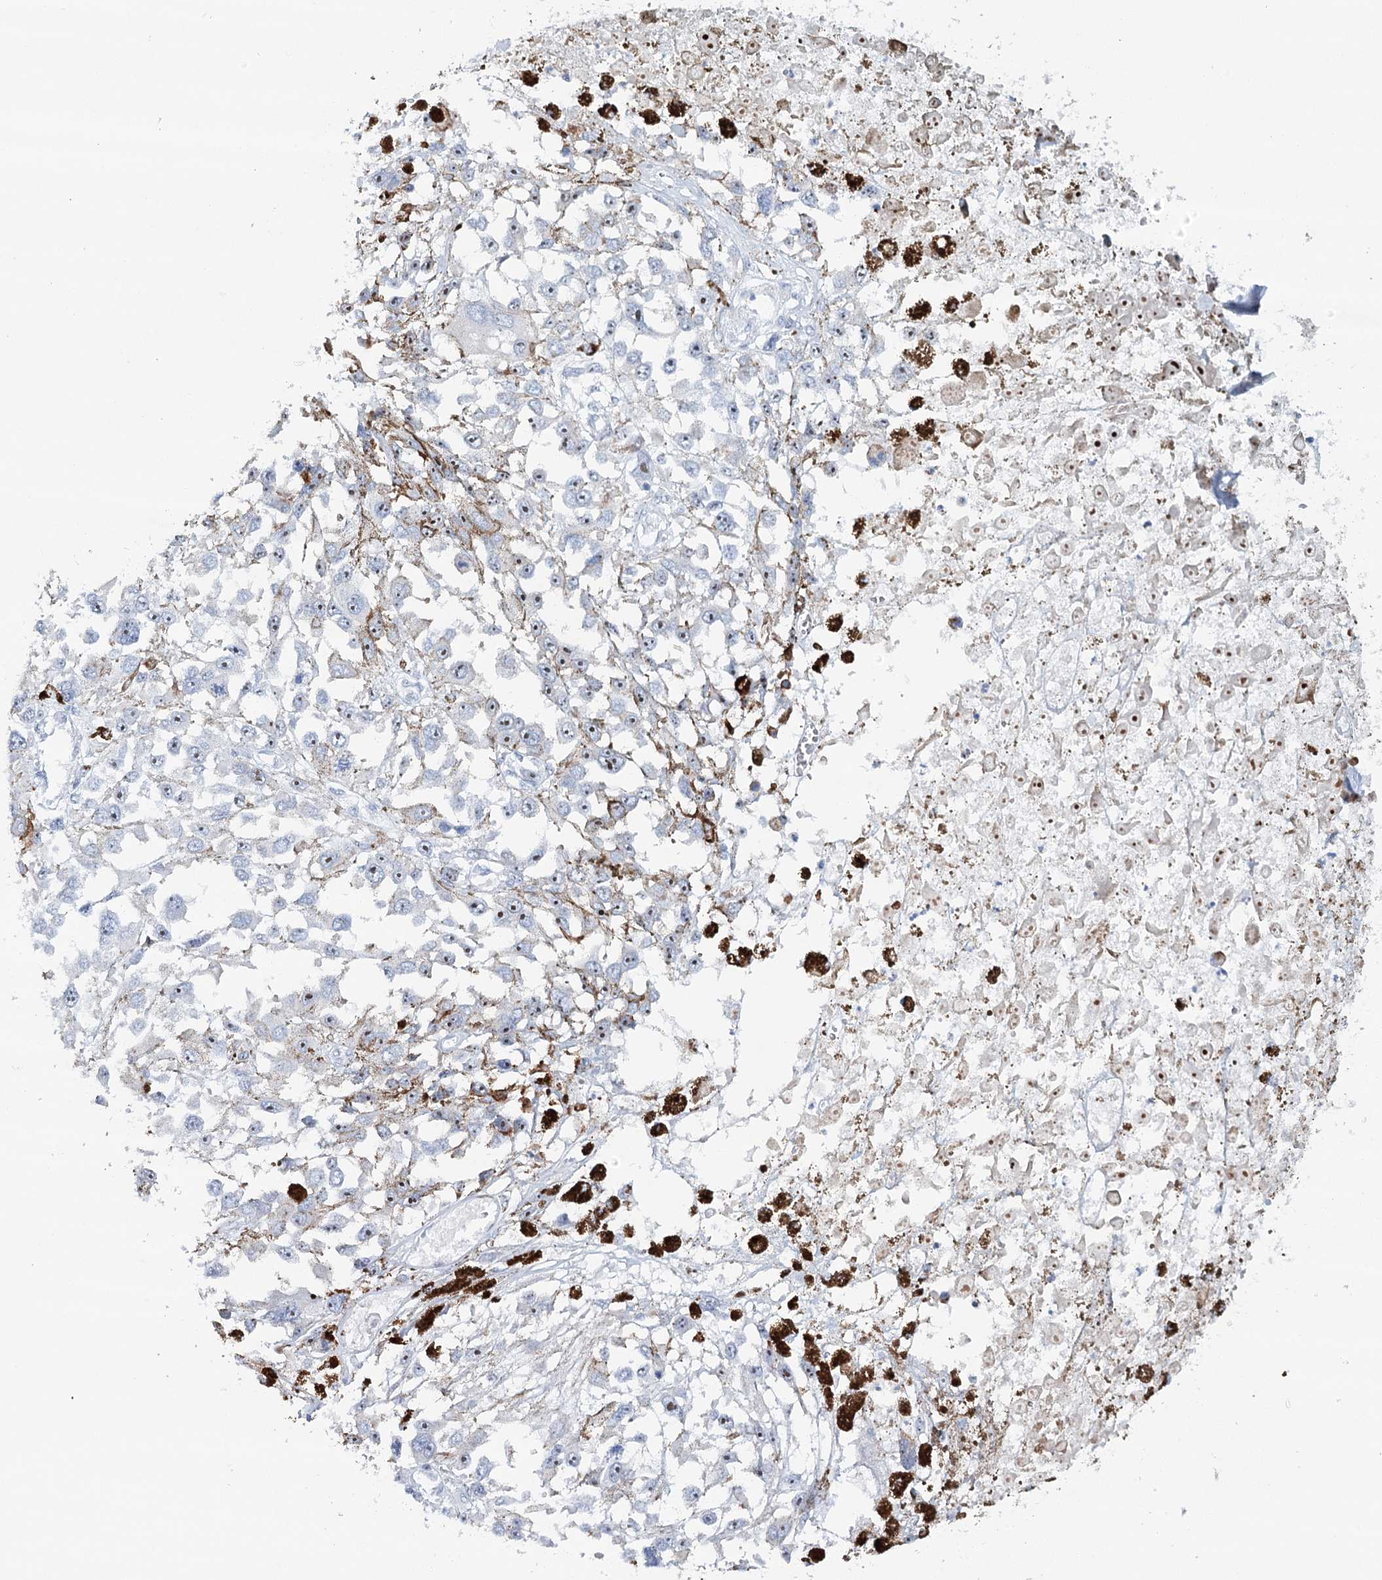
{"staining": {"intensity": "negative", "quantity": "none", "location": "none"}, "tissue": "melanoma", "cell_type": "Tumor cells", "image_type": "cancer", "snomed": [{"axis": "morphology", "description": "Malignant melanoma, Metastatic site"}, {"axis": "topography", "description": "Lymph node"}], "caption": "This micrograph is of malignant melanoma (metastatic site) stained with immunohistochemistry (IHC) to label a protein in brown with the nuclei are counter-stained blue. There is no staining in tumor cells. The staining is performed using DAB brown chromogen with nuclei counter-stained in using hematoxylin.", "gene": "RBM43", "patient": {"sex": "male", "age": 59}}